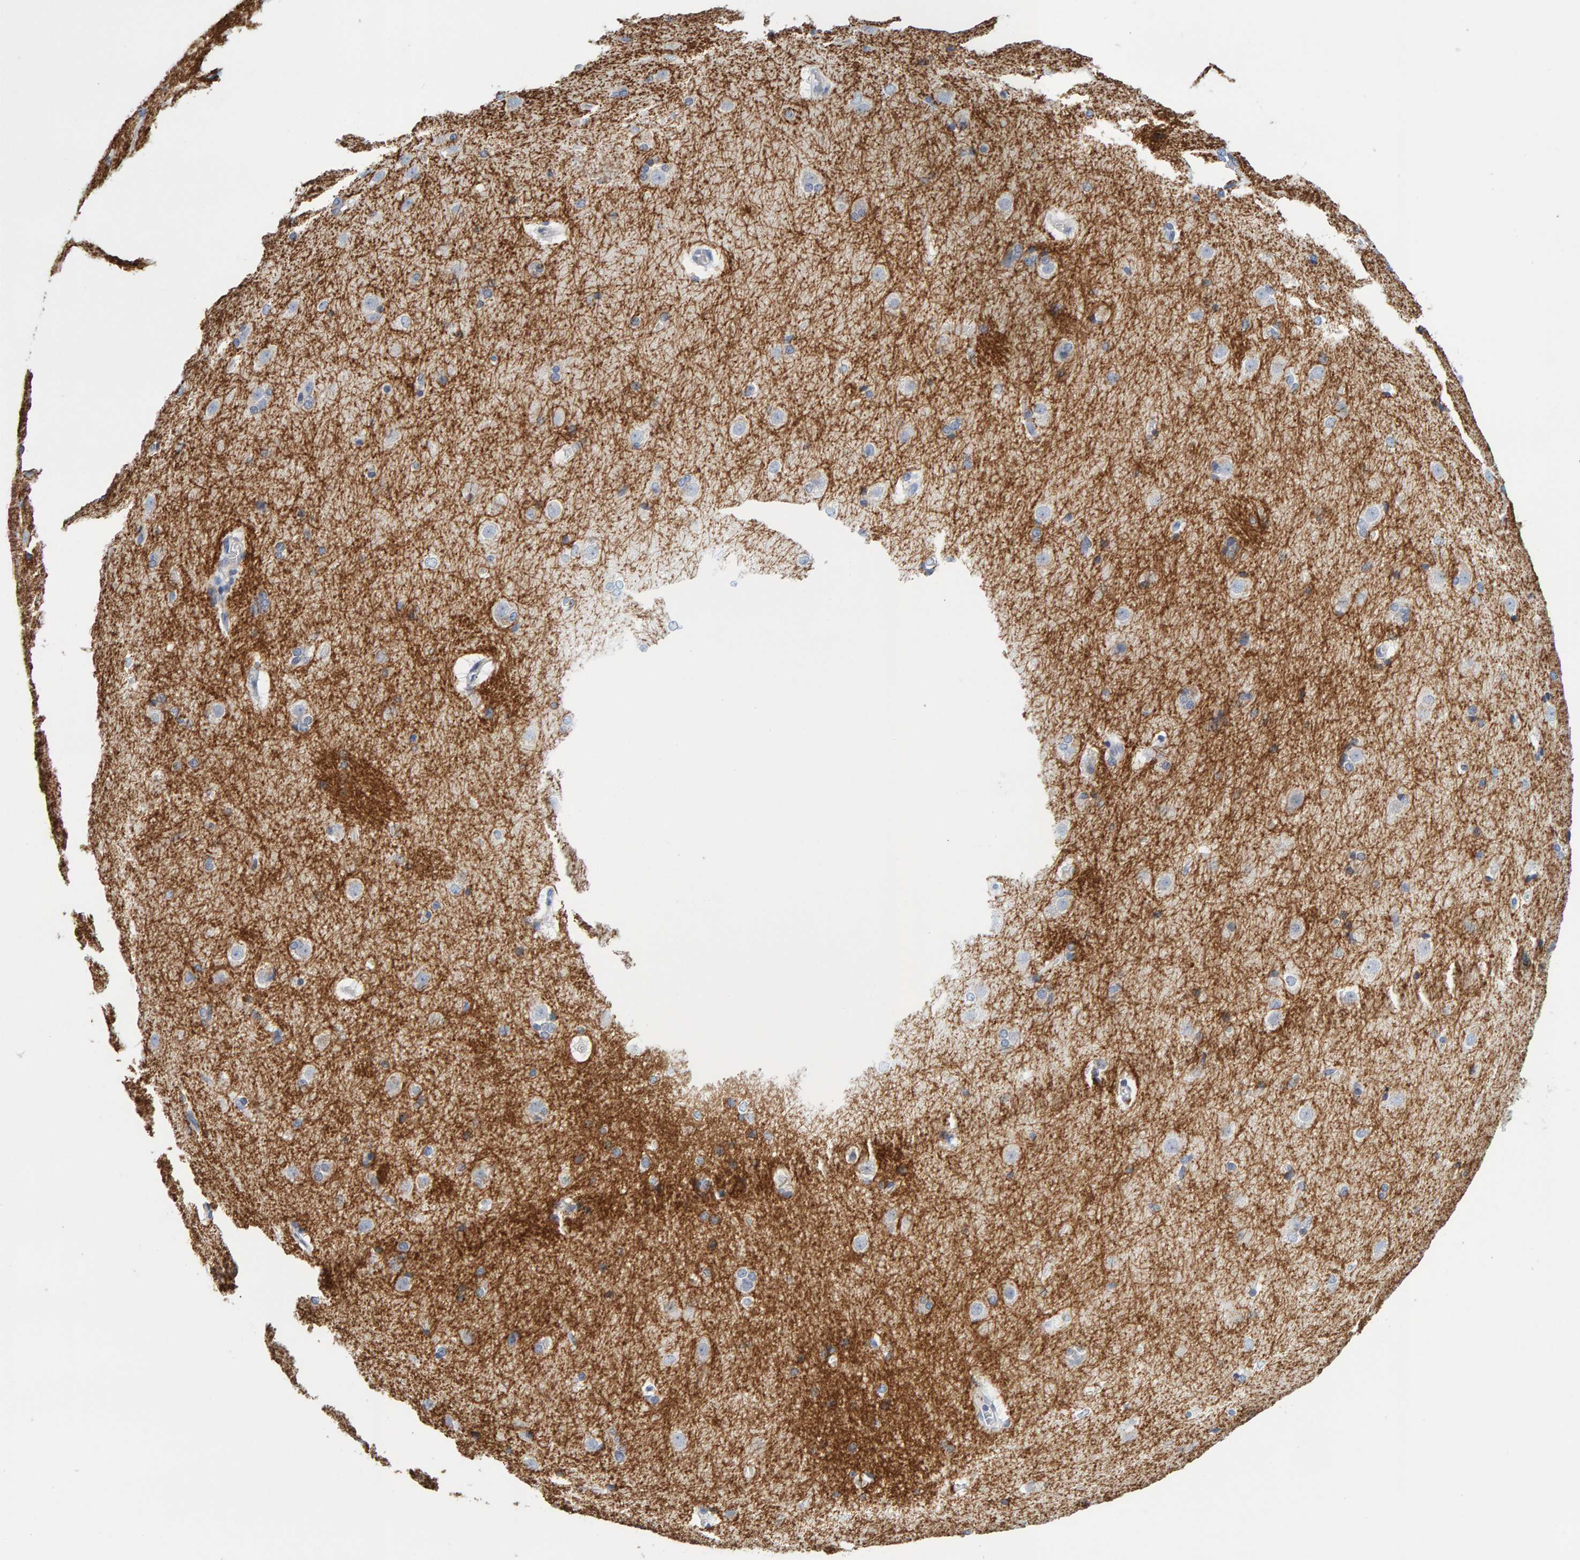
{"staining": {"intensity": "strong", "quantity": "<25%", "location": "cytoplasmic/membranous"}, "tissue": "caudate", "cell_type": "Glial cells", "image_type": "normal", "snomed": [{"axis": "morphology", "description": "Normal tissue, NOS"}, {"axis": "topography", "description": "Lateral ventricle wall"}], "caption": "Immunohistochemical staining of normal caudate exhibits medium levels of strong cytoplasmic/membranous expression in approximately <25% of glial cells. (IHC, brightfield microscopy, high magnification).", "gene": "MOG", "patient": {"sex": "female", "age": 19}}